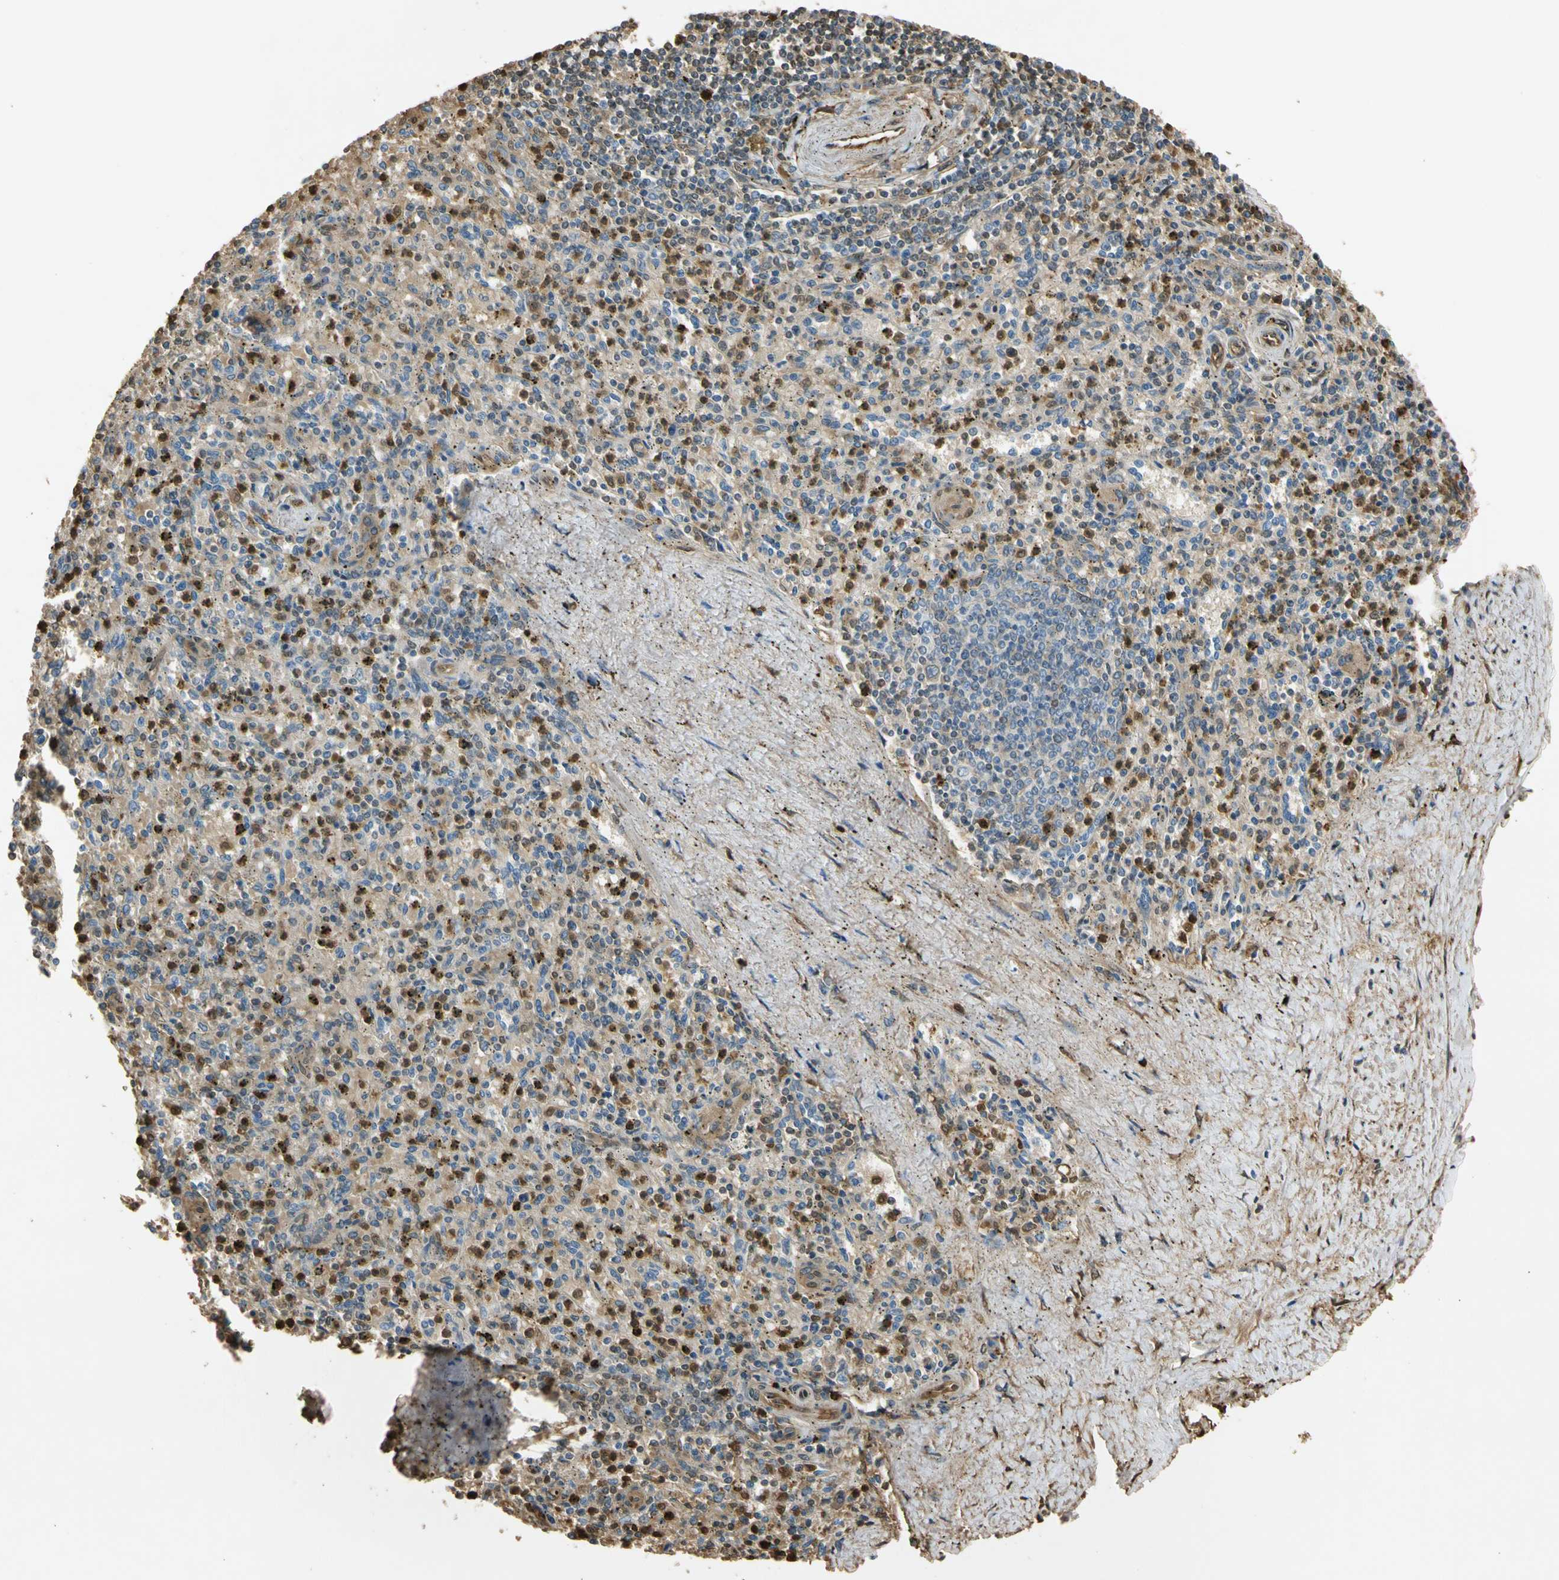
{"staining": {"intensity": "strong", "quantity": "25%-75%", "location": "cytoplasmic/membranous,nuclear"}, "tissue": "spleen", "cell_type": "Cells in red pulp", "image_type": "normal", "snomed": [{"axis": "morphology", "description": "Normal tissue, NOS"}, {"axis": "topography", "description": "Spleen"}], "caption": "Cells in red pulp exhibit high levels of strong cytoplasmic/membranous,nuclear staining in about 25%-75% of cells in benign spleen. Using DAB (brown) and hematoxylin (blue) stains, captured at high magnification using brightfield microscopy.", "gene": "S100A6", "patient": {"sex": "male", "age": 72}}